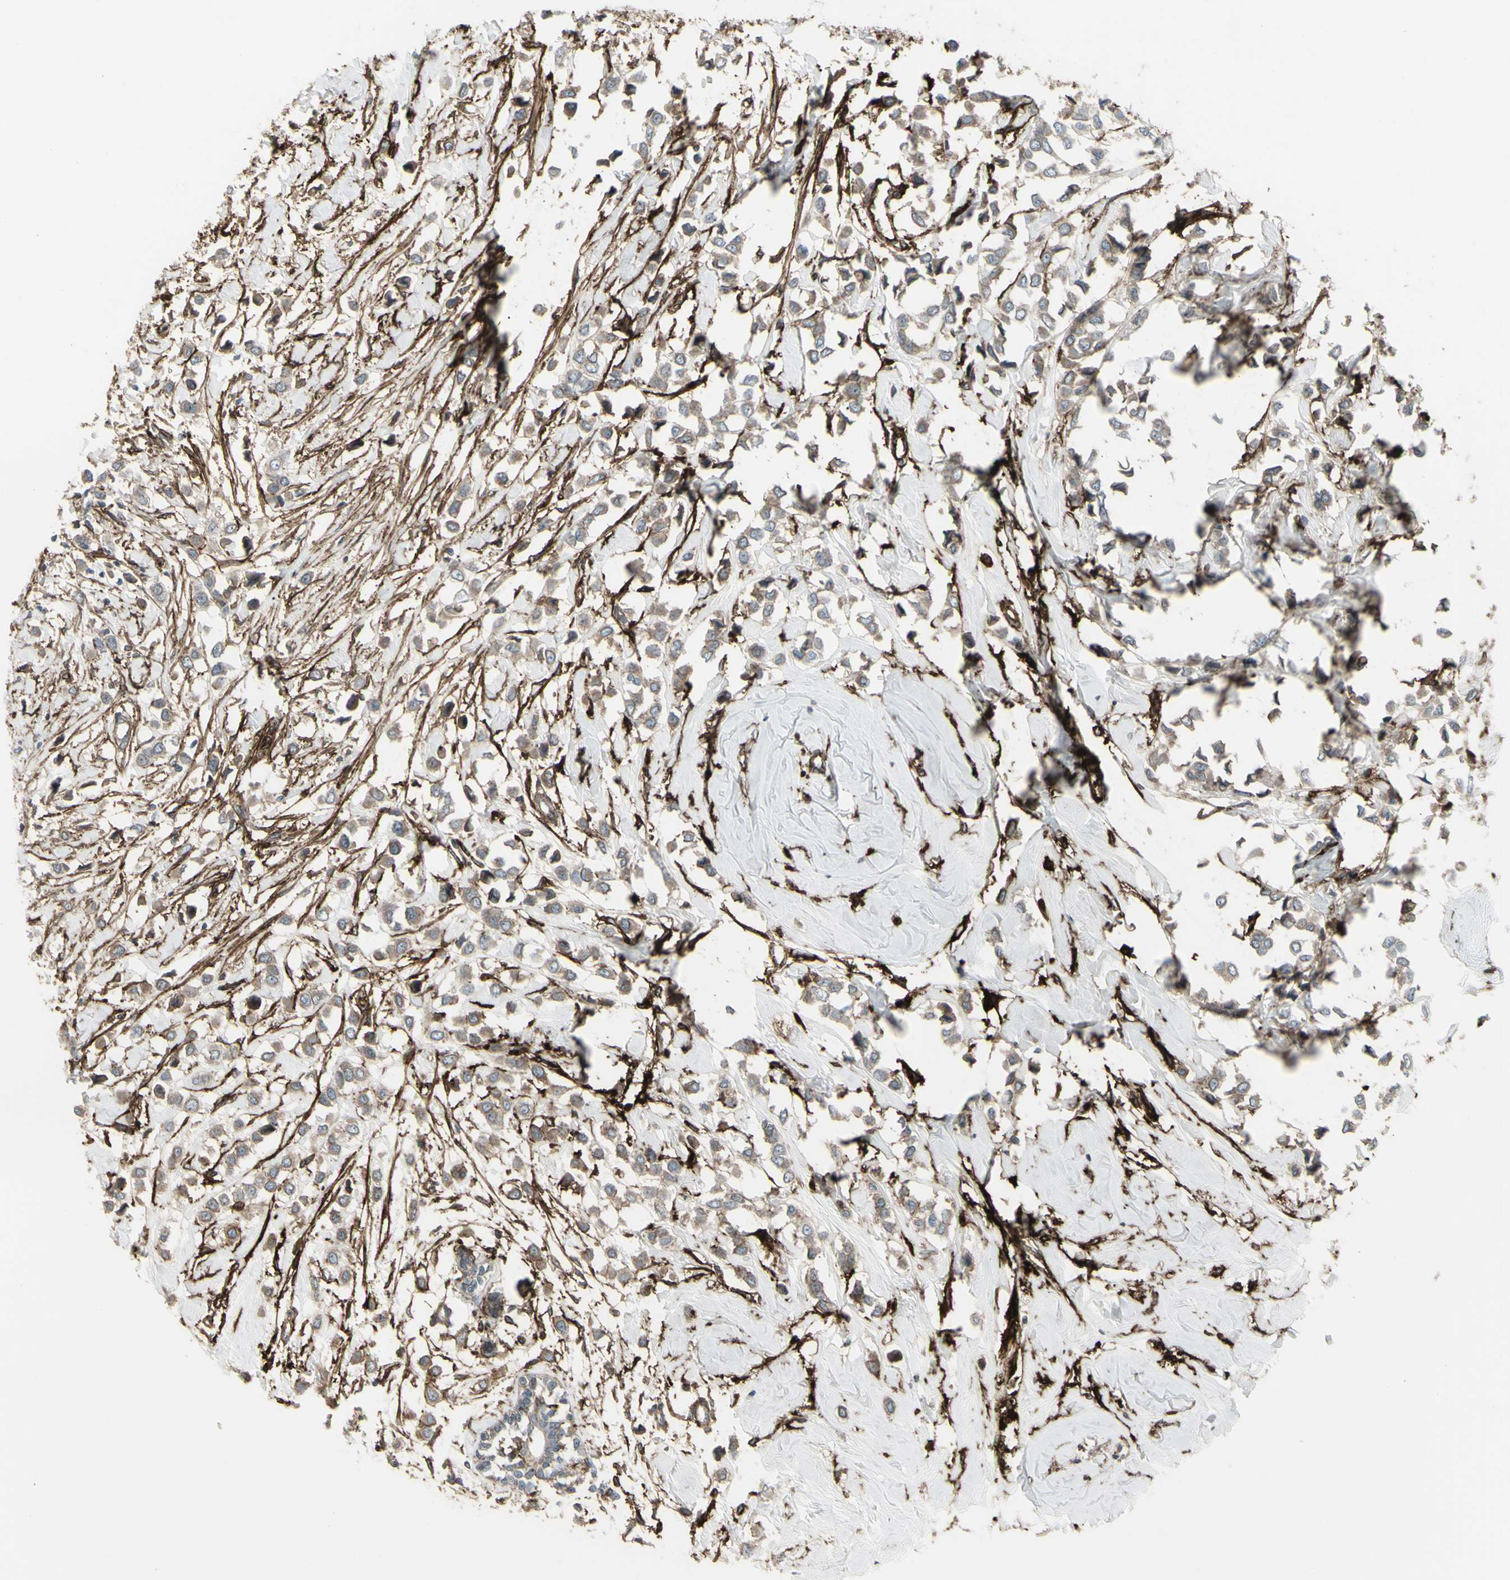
{"staining": {"intensity": "weak", "quantity": ">75%", "location": "cytoplasmic/membranous"}, "tissue": "breast cancer", "cell_type": "Tumor cells", "image_type": "cancer", "snomed": [{"axis": "morphology", "description": "Lobular carcinoma"}, {"axis": "topography", "description": "Breast"}], "caption": "The immunohistochemical stain labels weak cytoplasmic/membranous positivity in tumor cells of lobular carcinoma (breast) tissue.", "gene": "CD276", "patient": {"sex": "female", "age": 51}}